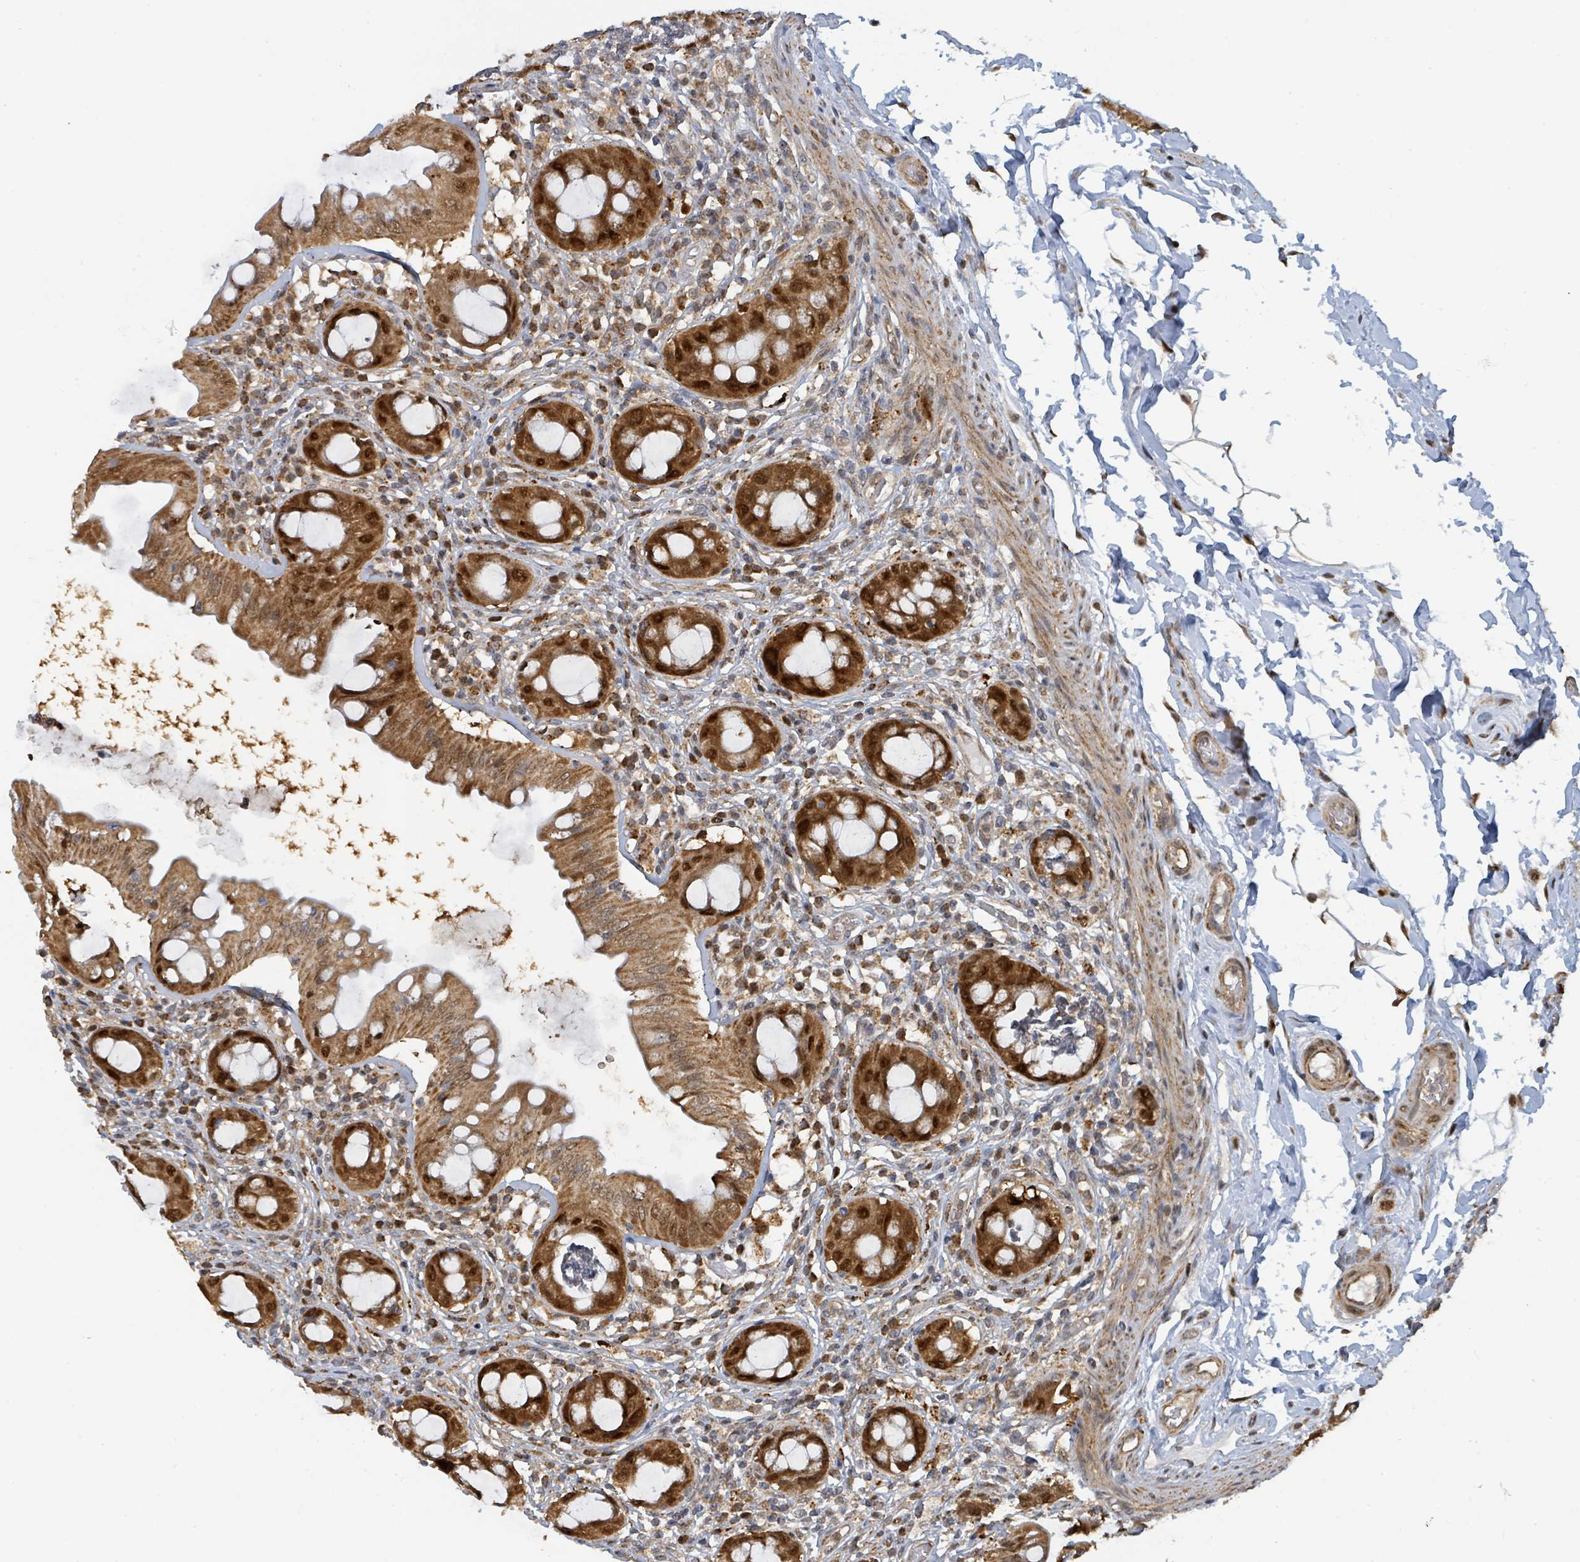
{"staining": {"intensity": "strong", "quantity": ">75%", "location": "cytoplasmic/membranous,nuclear"}, "tissue": "rectum", "cell_type": "Glandular cells", "image_type": "normal", "snomed": [{"axis": "morphology", "description": "Normal tissue, NOS"}, {"axis": "topography", "description": "Rectum"}], "caption": "Rectum stained with immunohistochemistry (IHC) shows strong cytoplasmic/membranous,nuclear expression in about >75% of glandular cells.", "gene": "PSMB7", "patient": {"sex": "female", "age": 57}}